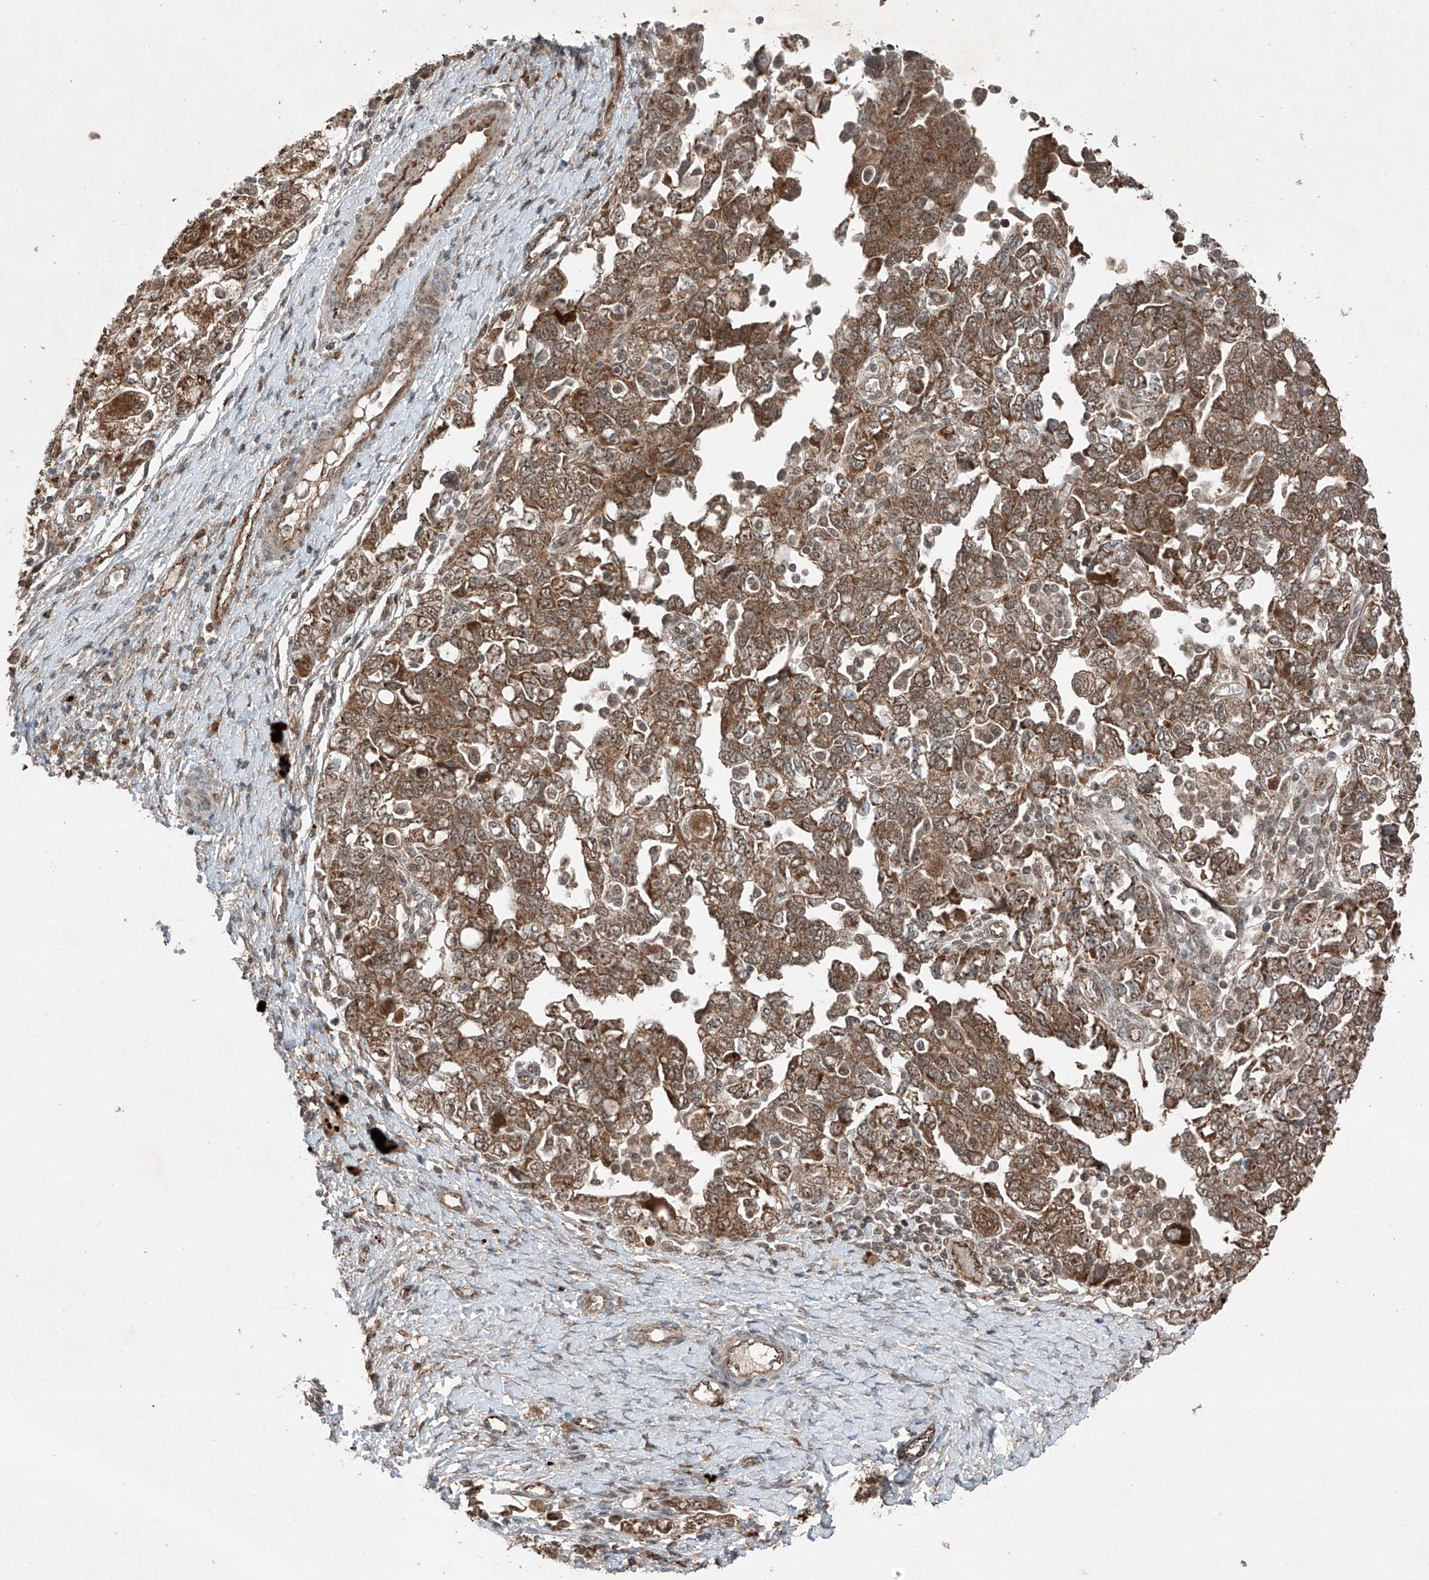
{"staining": {"intensity": "moderate", "quantity": ">75%", "location": "cytoplasmic/membranous"}, "tissue": "ovarian cancer", "cell_type": "Tumor cells", "image_type": "cancer", "snomed": [{"axis": "morphology", "description": "Carcinoma, NOS"}, {"axis": "morphology", "description": "Cystadenocarcinoma, serous, NOS"}, {"axis": "topography", "description": "Ovary"}], "caption": "A photomicrograph of ovarian cancer (carcinoma) stained for a protein exhibits moderate cytoplasmic/membranous brown staining in tumor cells. The staining was performed using DAB (3,3'-diaminobenzidine) to visualize the protein expression in brown, while the nuclei were stained in blue with hematoxylin (Magnification: 20x).", "gene": "ZNF620", "patient": {"sex": "female", "age": 69}}